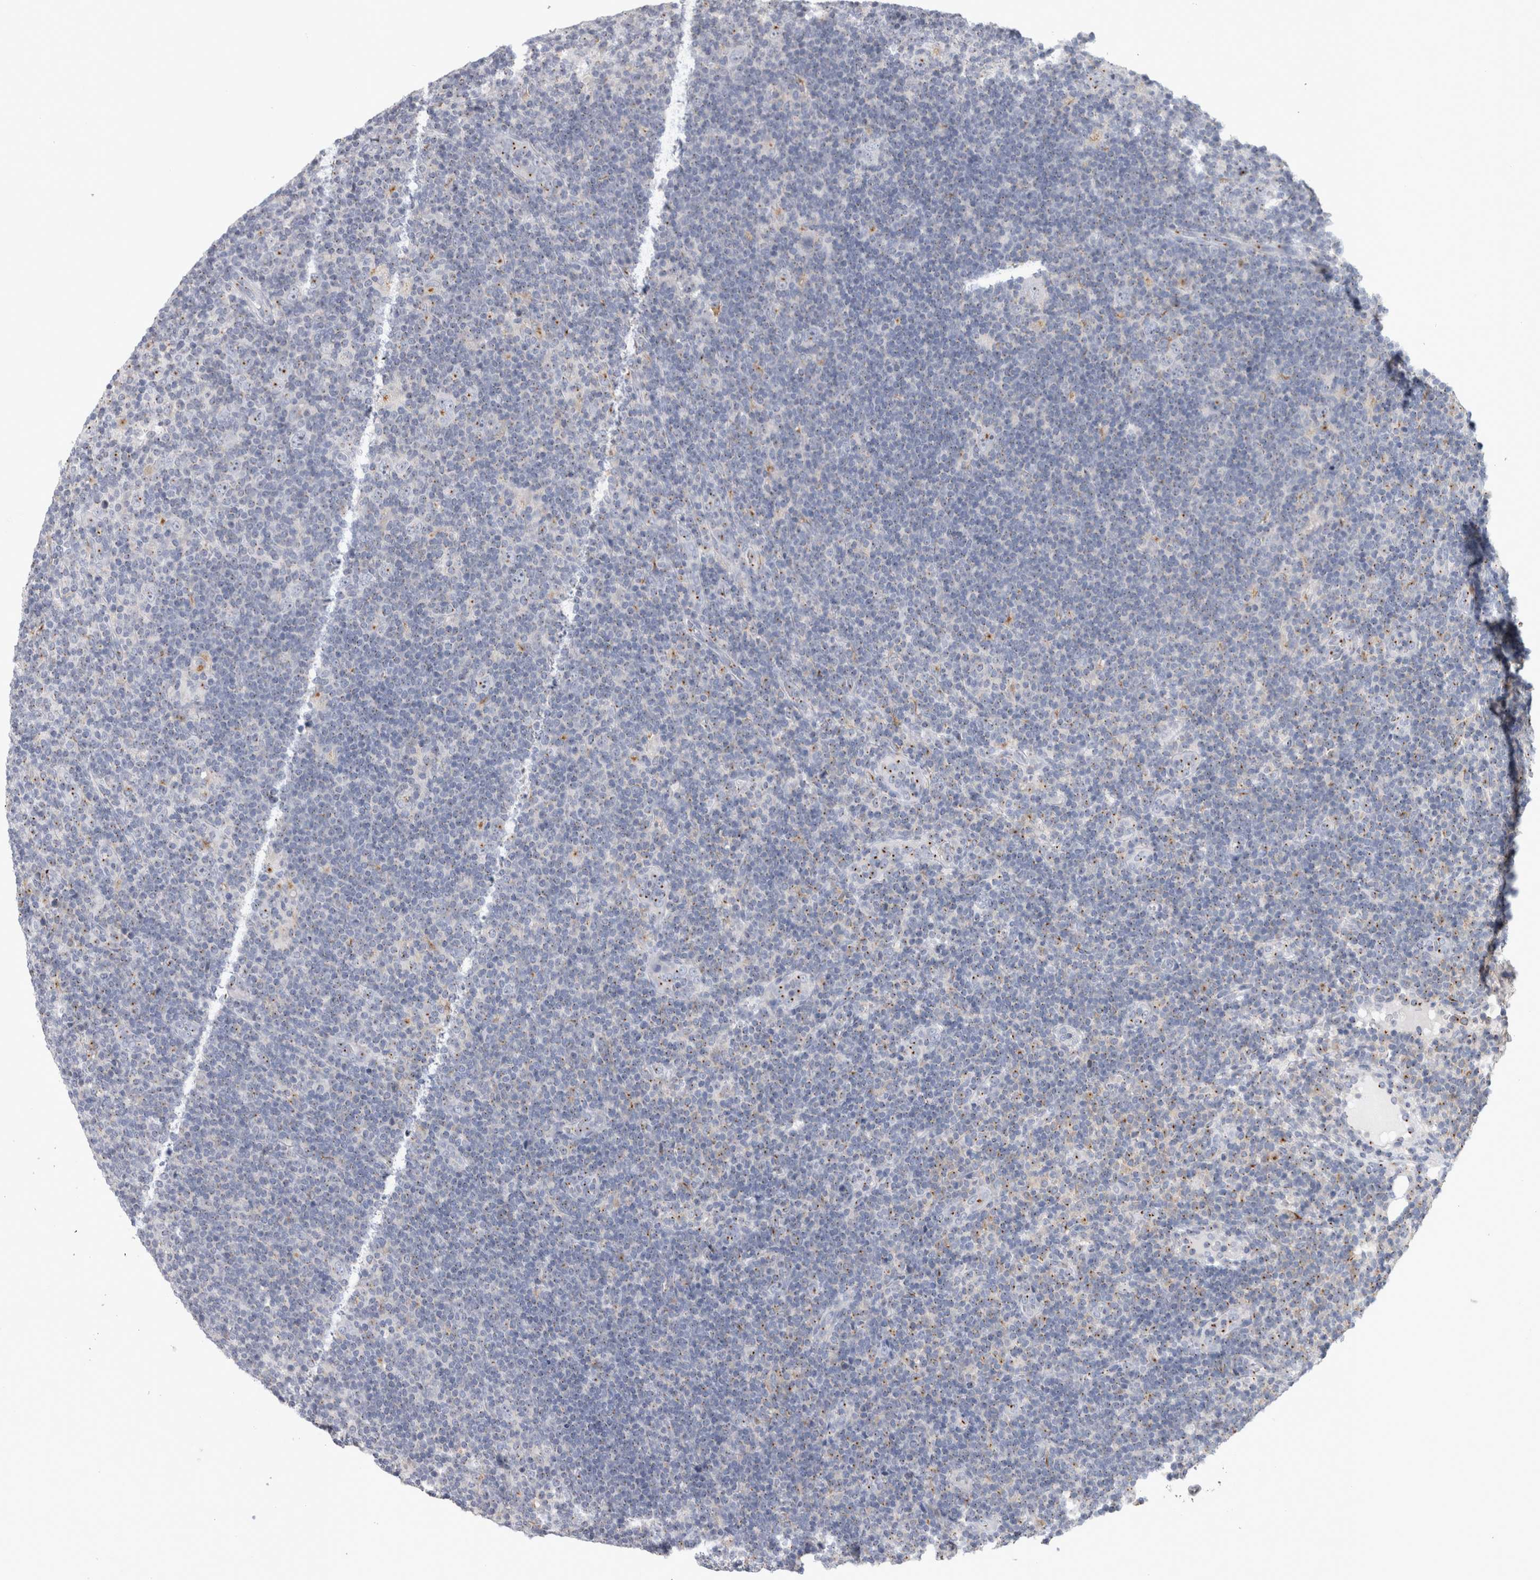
{"staining": {"intensity": "negative", "quantity": "none", "location": "none"}, "tissue": "lymphoma", "cell_type": "Tumor cells", "image_type": "cancer", "snomed": [{"axis": "morphology", "description": "Hodgkin's disease, NOS"}, {"axis": "topography", "description": "Lymph node"}], "caption": "DAB (3,3'-diaminobenzidine) immunohistochemical staining of human Hodgkin's disease exhibits no significant positivity in tumor cells. The staining was performed using DAB to visualize the protein expression in brown, while the nuclei were stained in blue with hematoxylin (Magnification: 20x).", "gene": "AKAP9", "patient": {"sex": "female", "age": 57}}